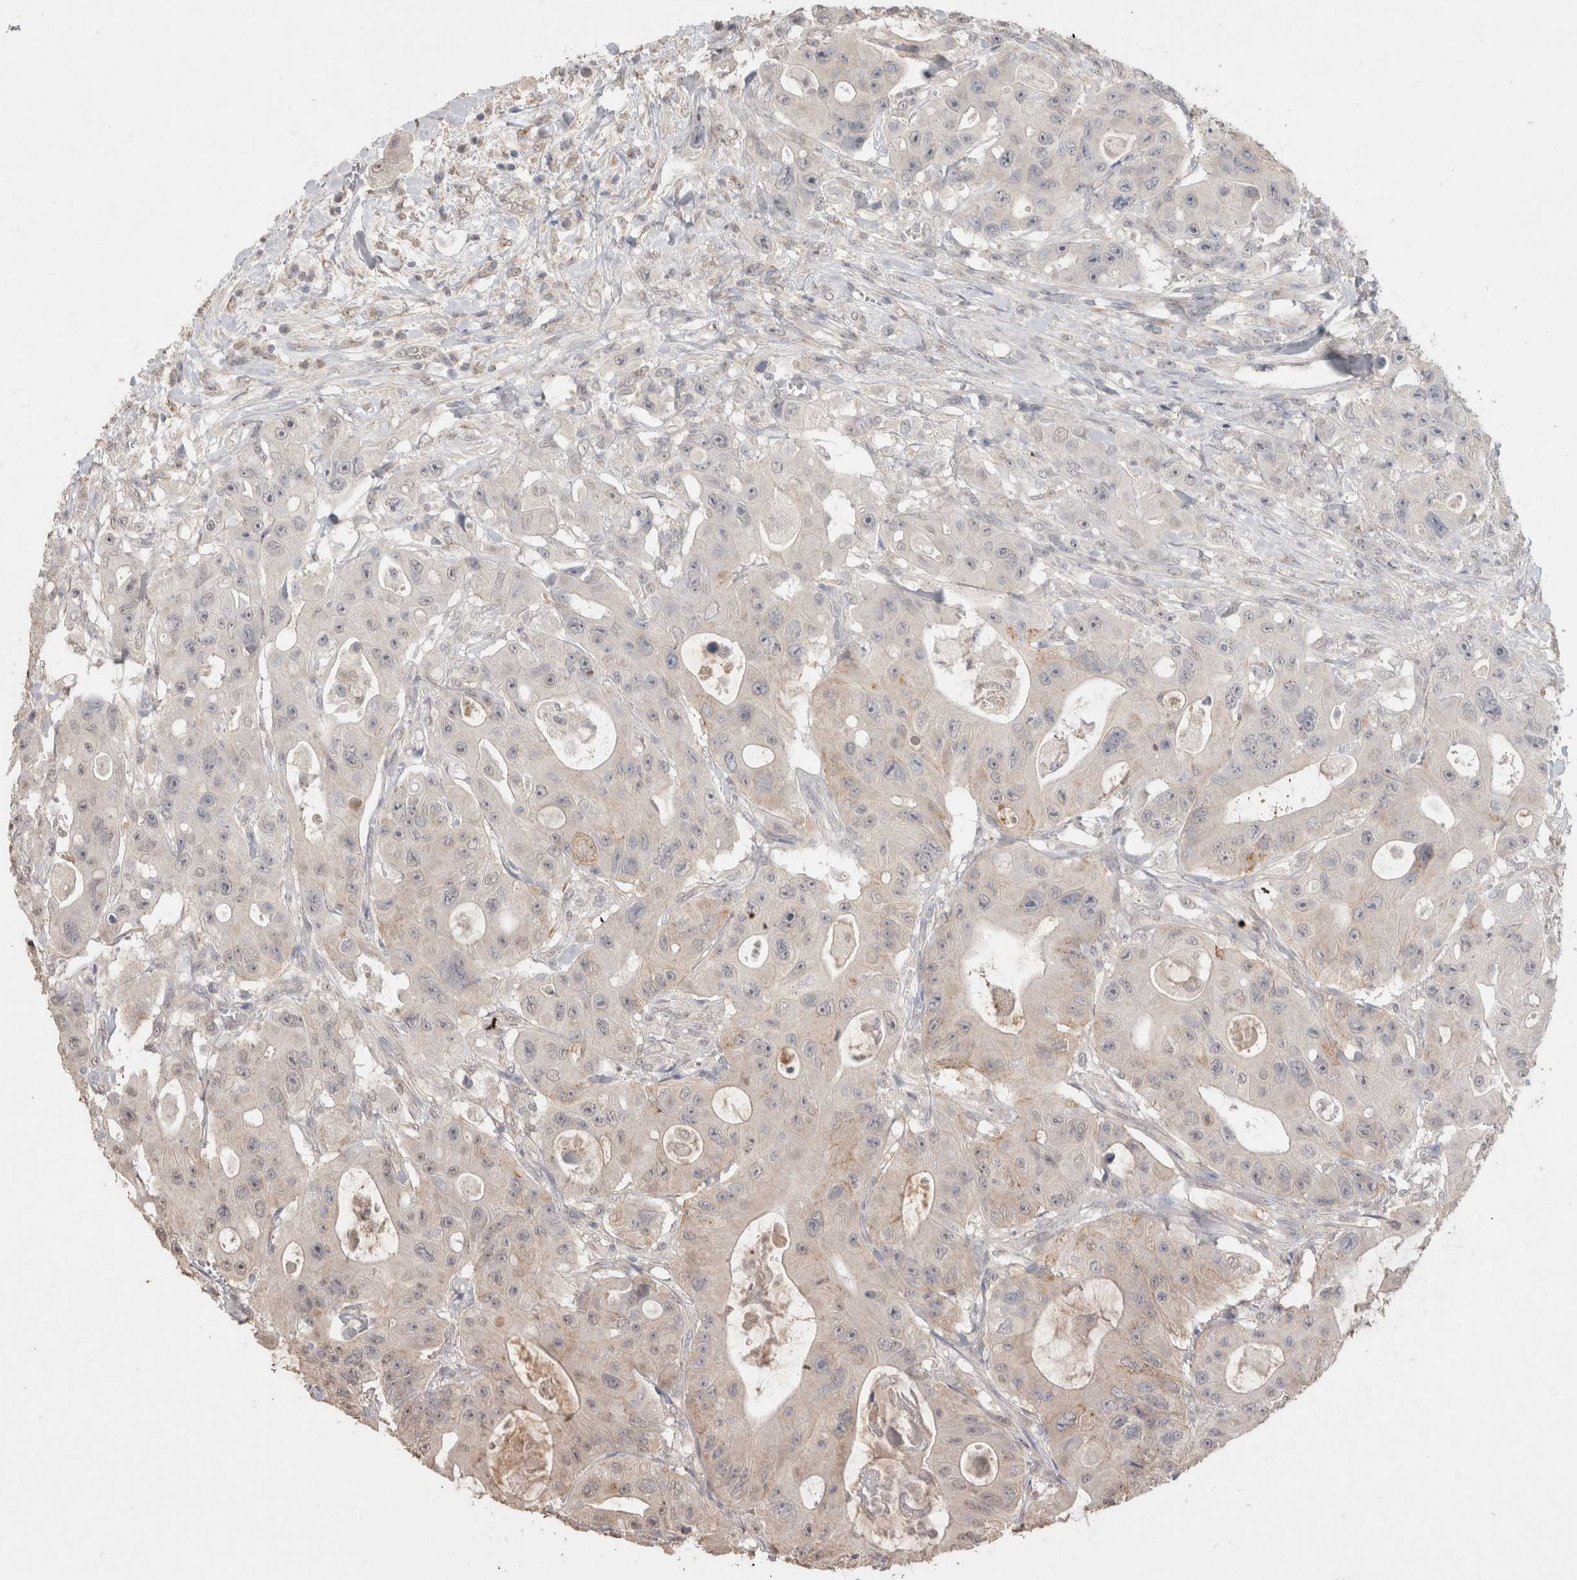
{"staining": {"intensity": "negative", "quantity": "none", "location": "none"}, "tissue": "colorectal cancer", "cell_type": "Tumor cells", "image_type": "cancer", "snomed": [{"axis": "morphology", "description": "Adenocarcinoma, NOS"}, {"axis": "topography", "description": "Colon"}], "caption": "DAB immunohistochemical staining of human colorectal cancer shows no significant staining in tumor cells.", "gene": "NAALADL2", "patient": {"sex": "female", "age": 46}}